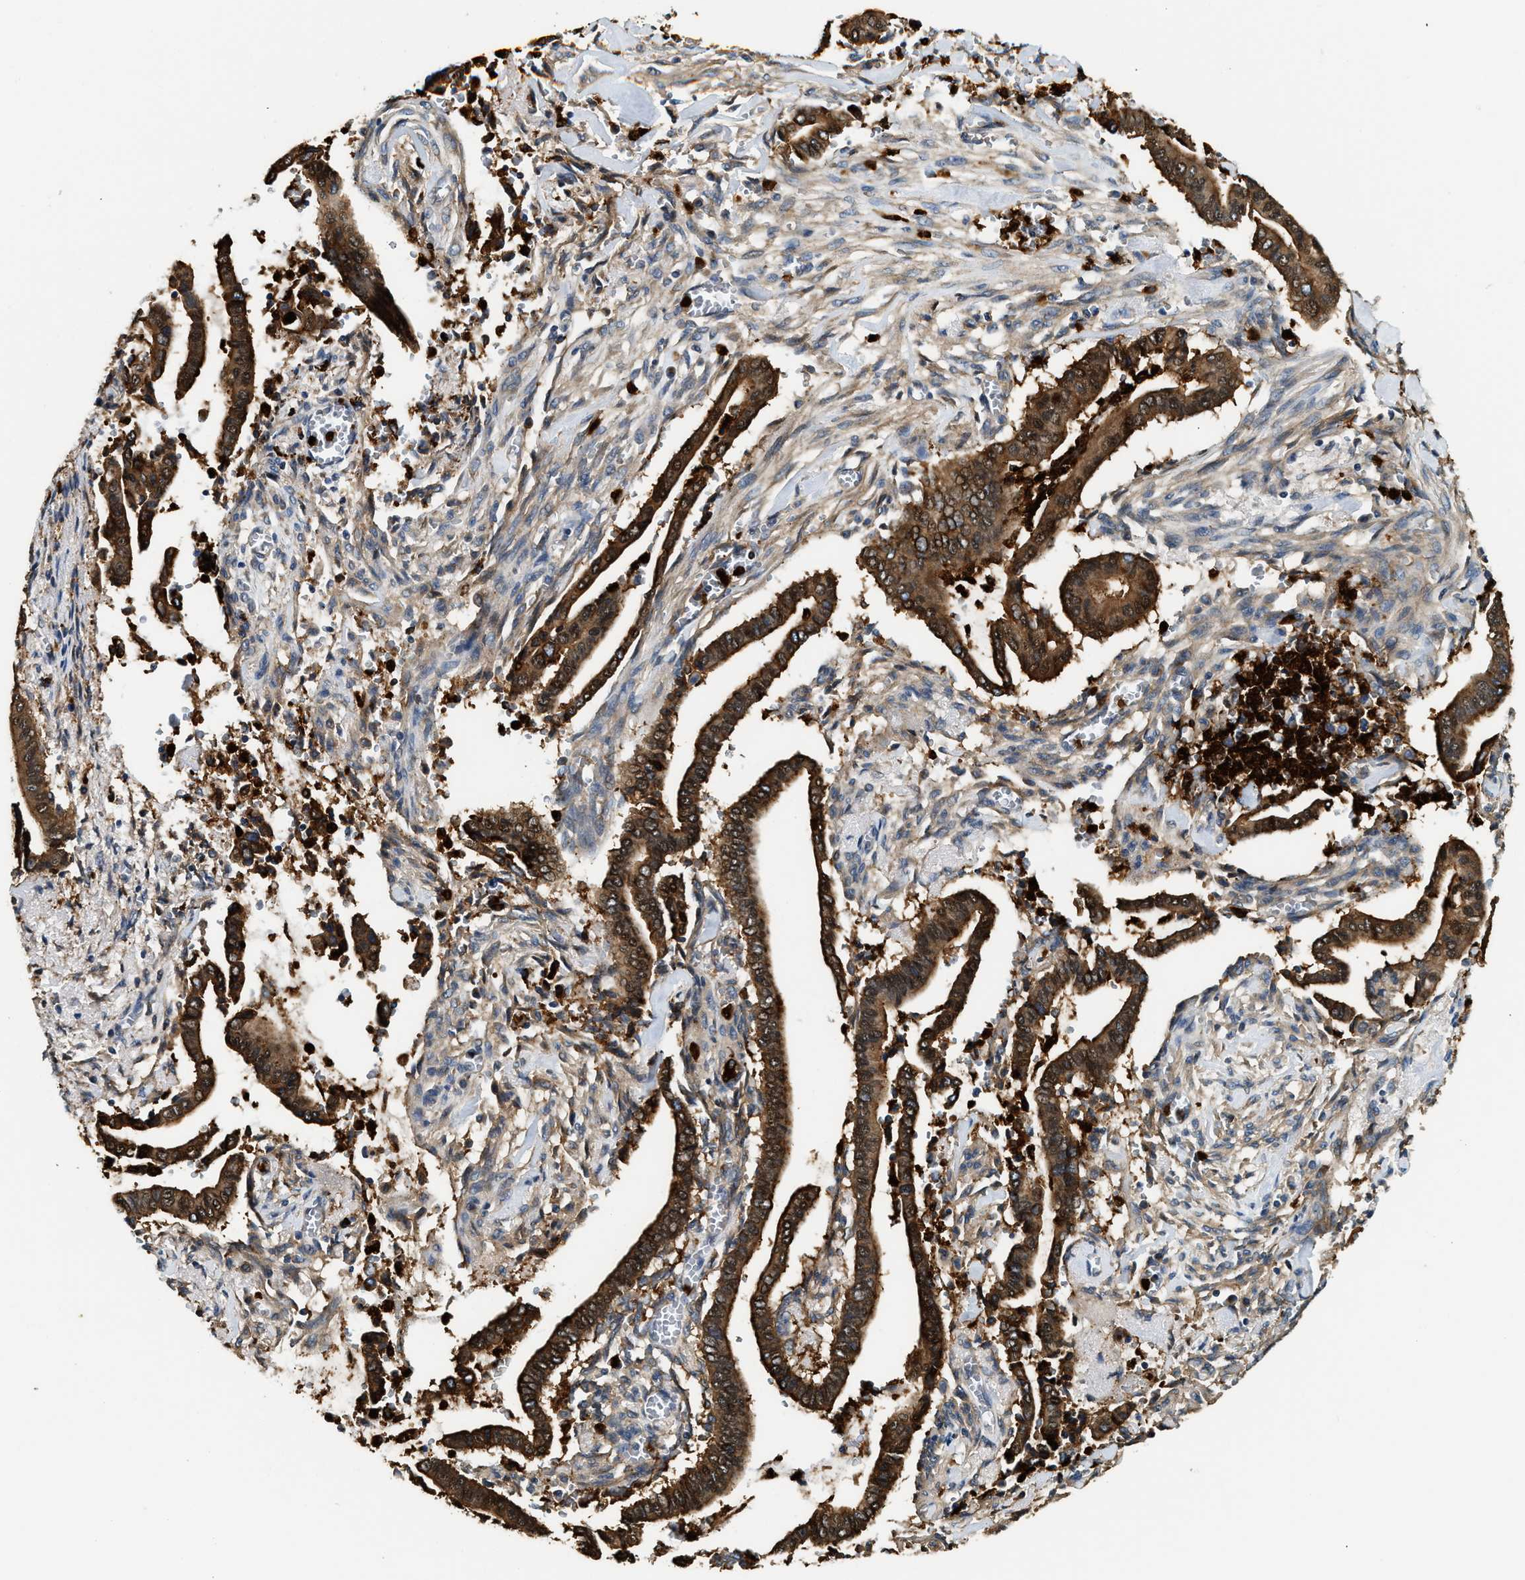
{"staining": {"intensity": "strong", "quantity": ">75%", "location": "cytoplasmic/membranous,nuclear"}, "tissue": "cervical cancer", "cell_type": "Tumor cells", "image_type": "cancer", "snomed": [{"axis": "morphology", "description": "Adenocarcinoma, NOS"}, {"axis": "topography", "description": "Cervix"}], "caption": "Cervical adenocarcinoma stained with DAB (3,3'-diaminobenzidine) immunohistochemistry (IHC) reveals high levels of strong cytoplasmic/membranous and nuclear staining in approximately >75% of tumor cells.", "gene": "ANXA3", "patient": {"sex": "female", "age": 44}}